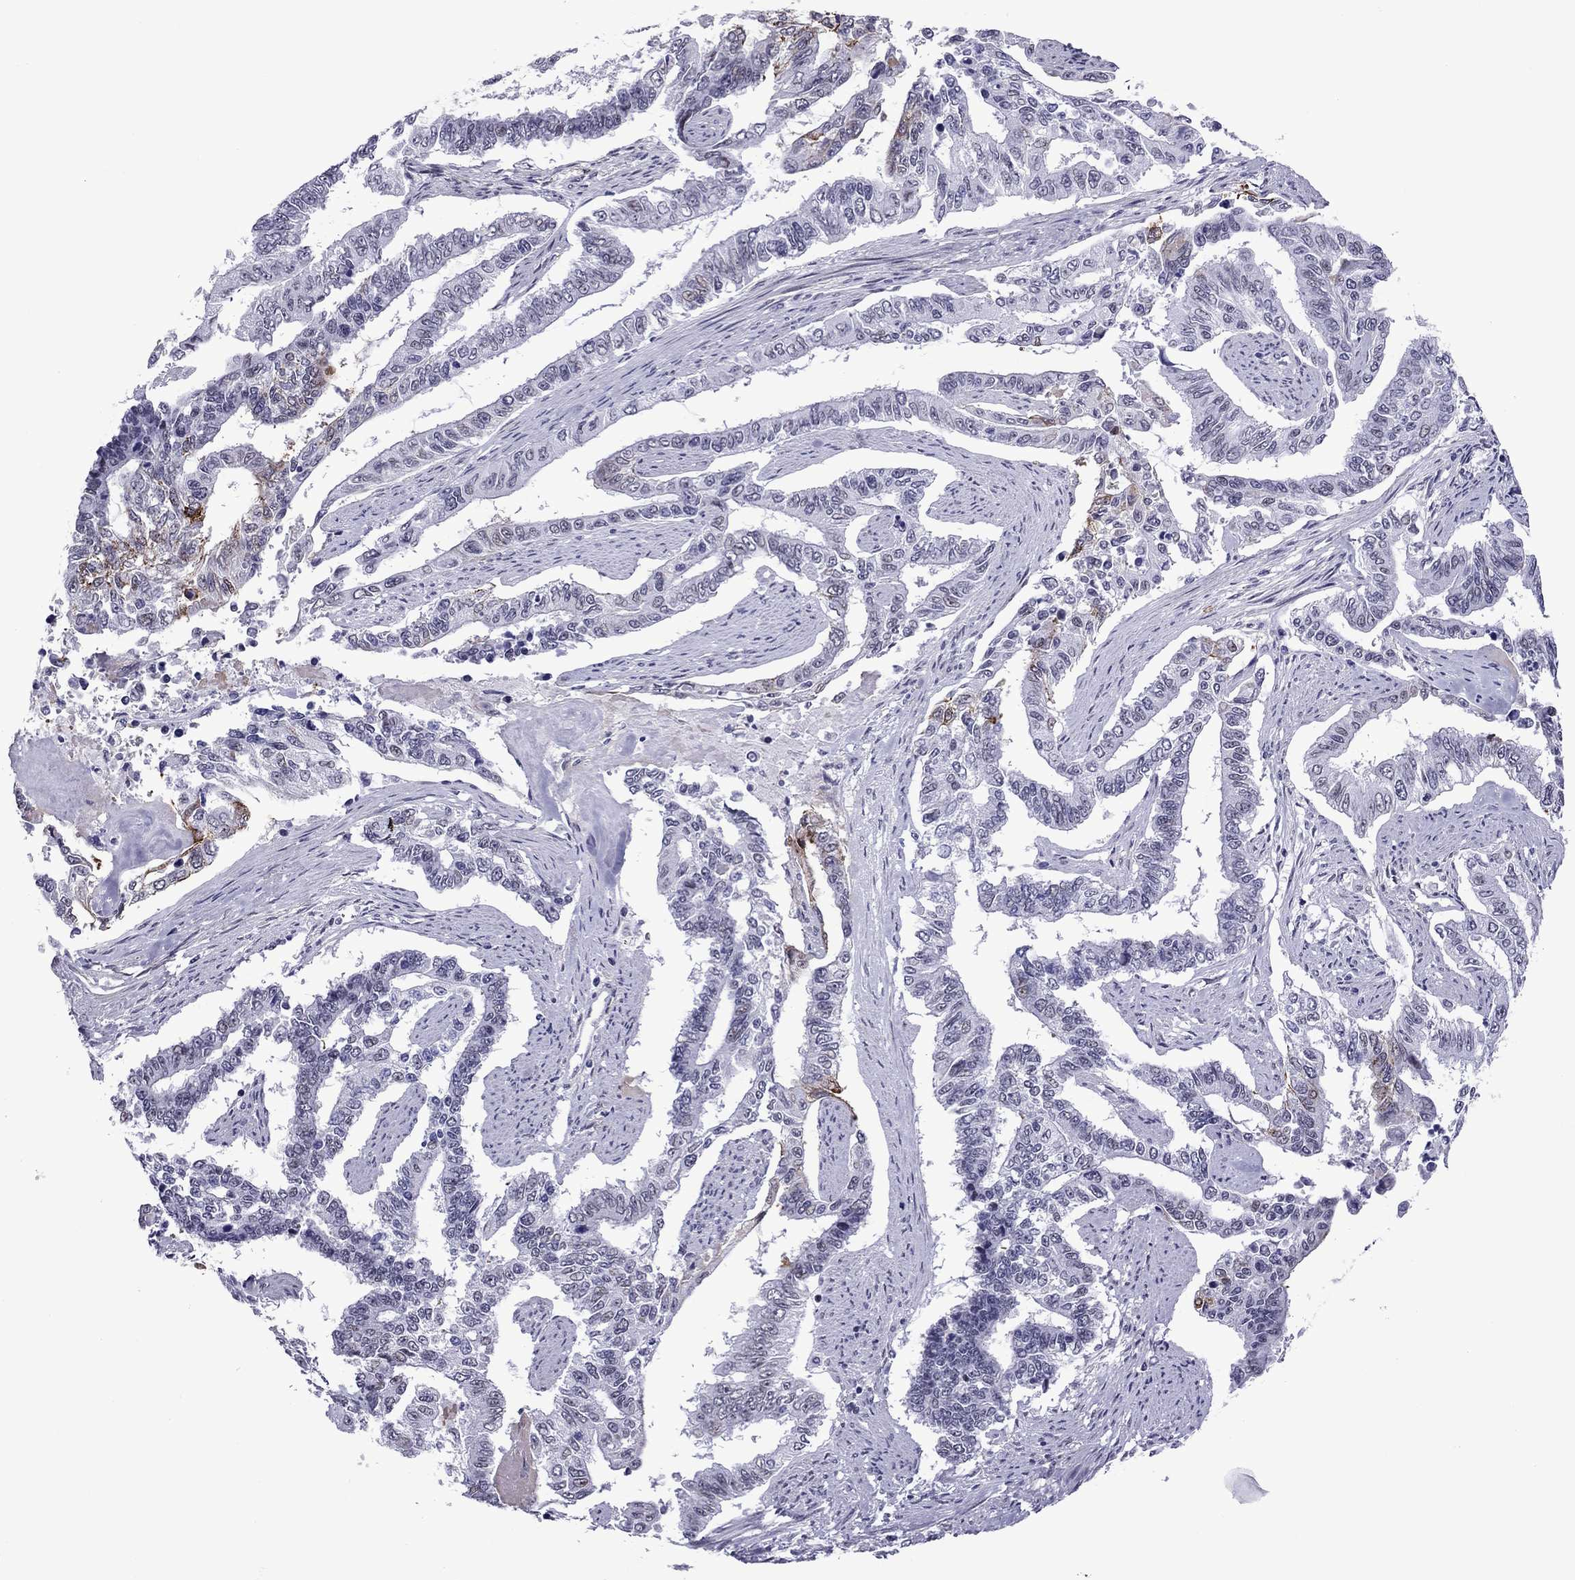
{"staining": {"intensity": "negative", "quantity": "none", "location": "none"}, "tissue": "endometrial cancer", "cell_type": "Tumor cells", "image_type": "cancer", "snomed": [{"axis": "morphology", "description": "Adenocarcinoma, NOS"}, {"axis": "topography", "description": "Uterus"}], "caption": "Adenocarcinoma (endometrial) was stained to show a protein in brown. There is no significant expression in tumor cells.", "gene": "ZNF646", "patient": {"sex": "female", "age": 59}}